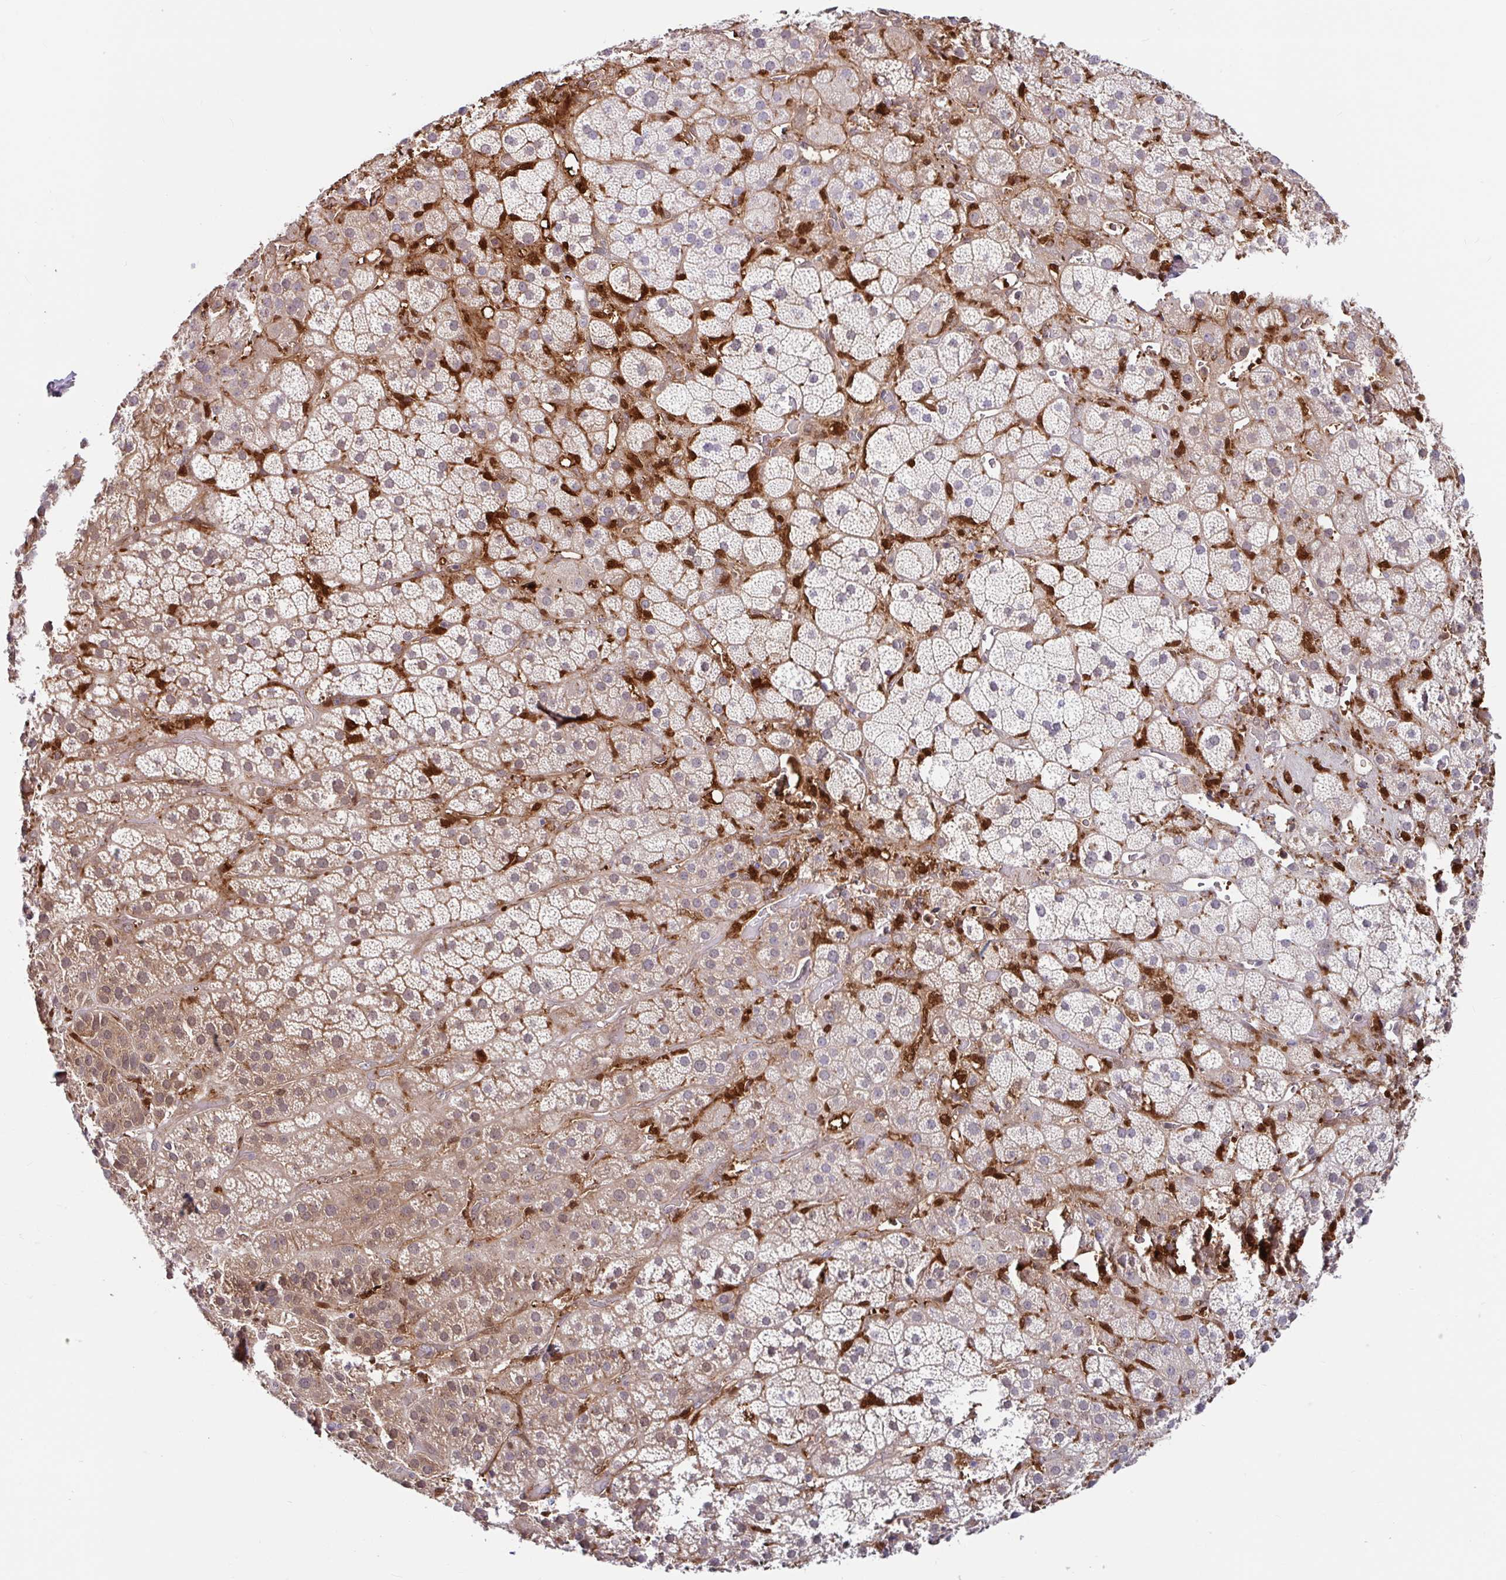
{"staining": {"intensity": "weak", "quantity": "25%-75%", "location": "cytoplasmic/membranous"}, "tissue": "adrenal gland", "cell_type": "Glandular cells", "image_type": "normal", "snomed": [{"axis": "morphology", "description": "Normal tissue, NOS"}, {"axis": "topography", "description": "Adrenal gland"}], "caption": "A brown stain labels weak cytoplasmic/membranous staining of a protein in glandular cells of benign adrenal gland.", "gene": "BLVRA", "patient": {"sex": "male", "age": 57}}